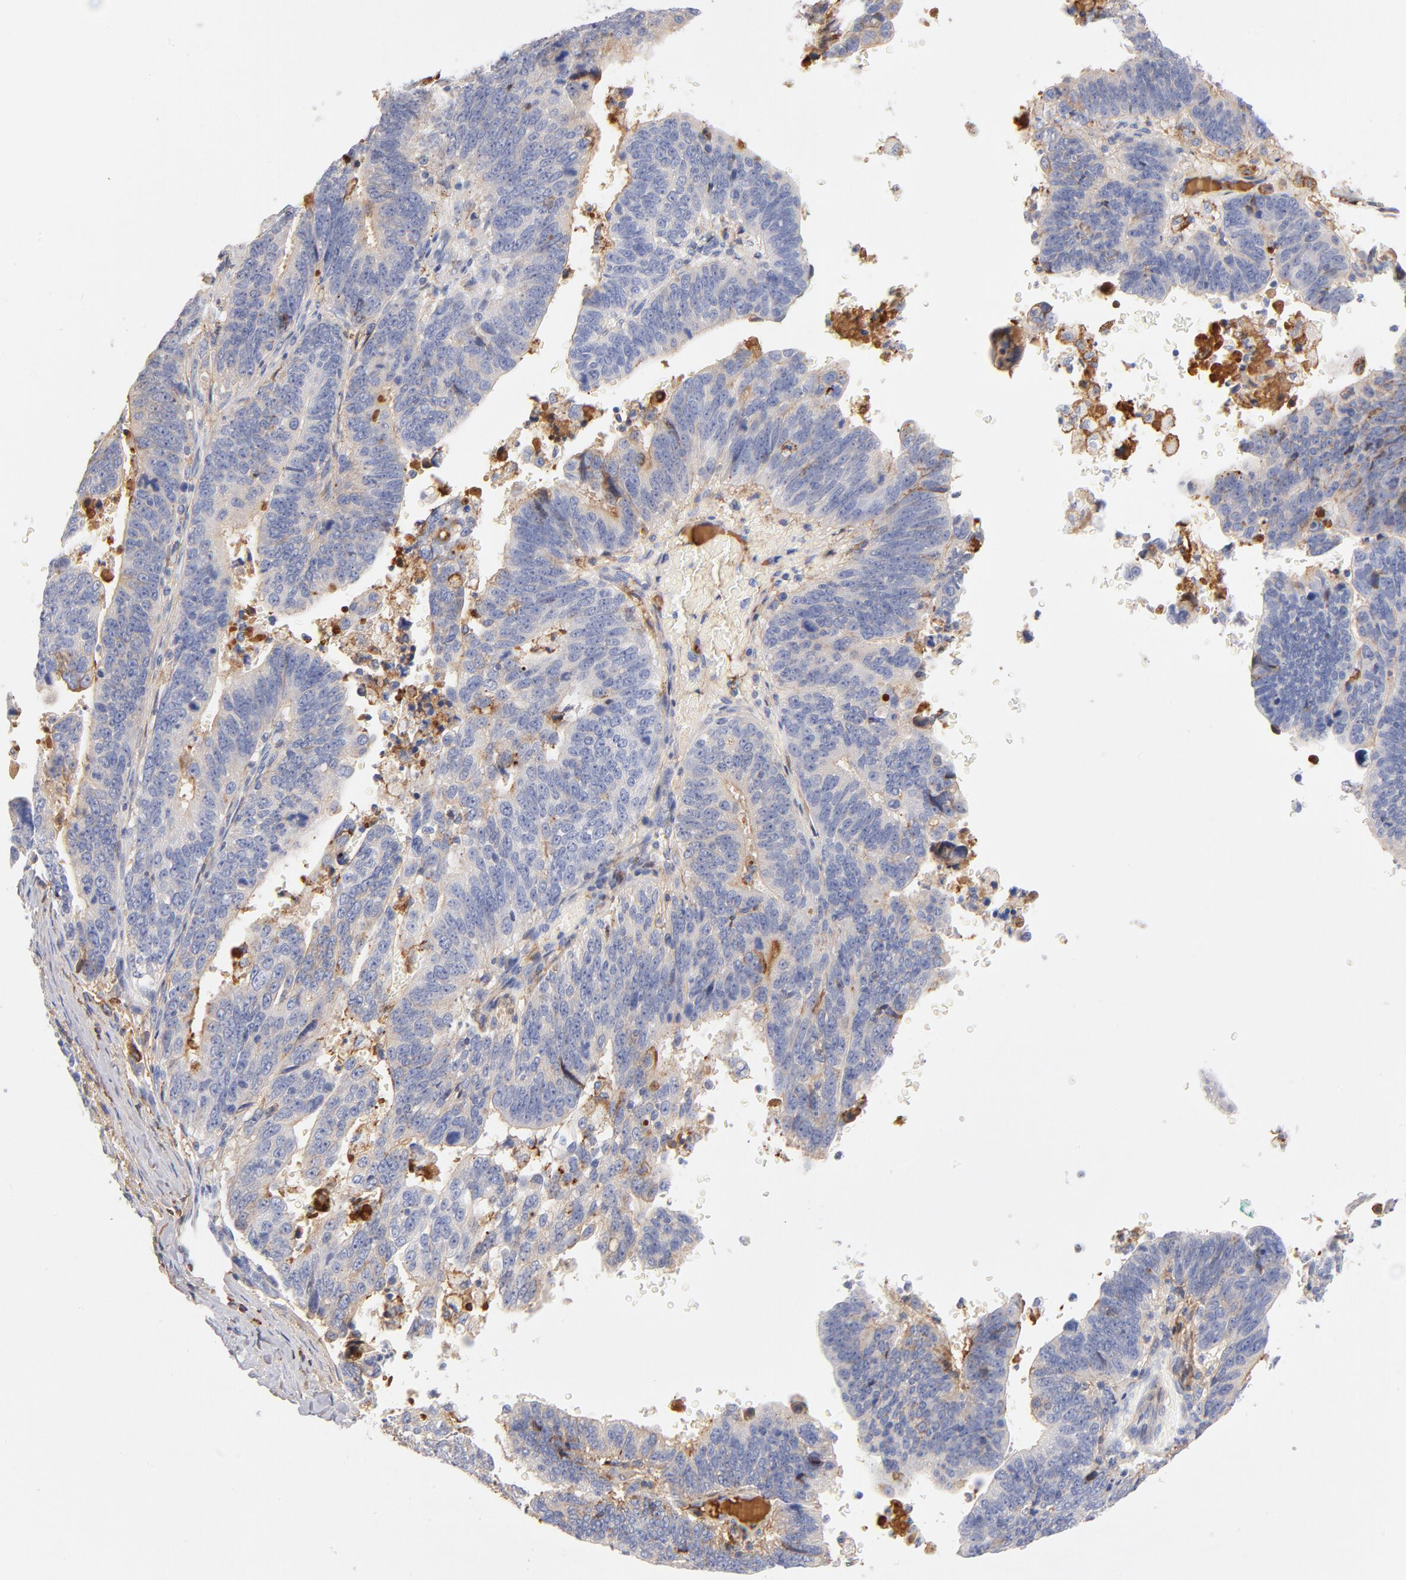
{"staining": {"intensity": "negative", "quantity": "none", "location": "none"}, "tissue": "stomach cancer", "cell_type": "Tumor cells", "image_type": "cancer", "snomed": [{"axis": "morphology", "description": "Adenocarcinoma, NOS"}, {"axis": "topography", "description": "Stomach, upper"}], "caption": "Human stomach adenocarcinoma stained for a protein using immunohistochemistry reveals no staining in tumor cells.", "gene": "C3", "patient": {"sex": "female", "age": 50}}